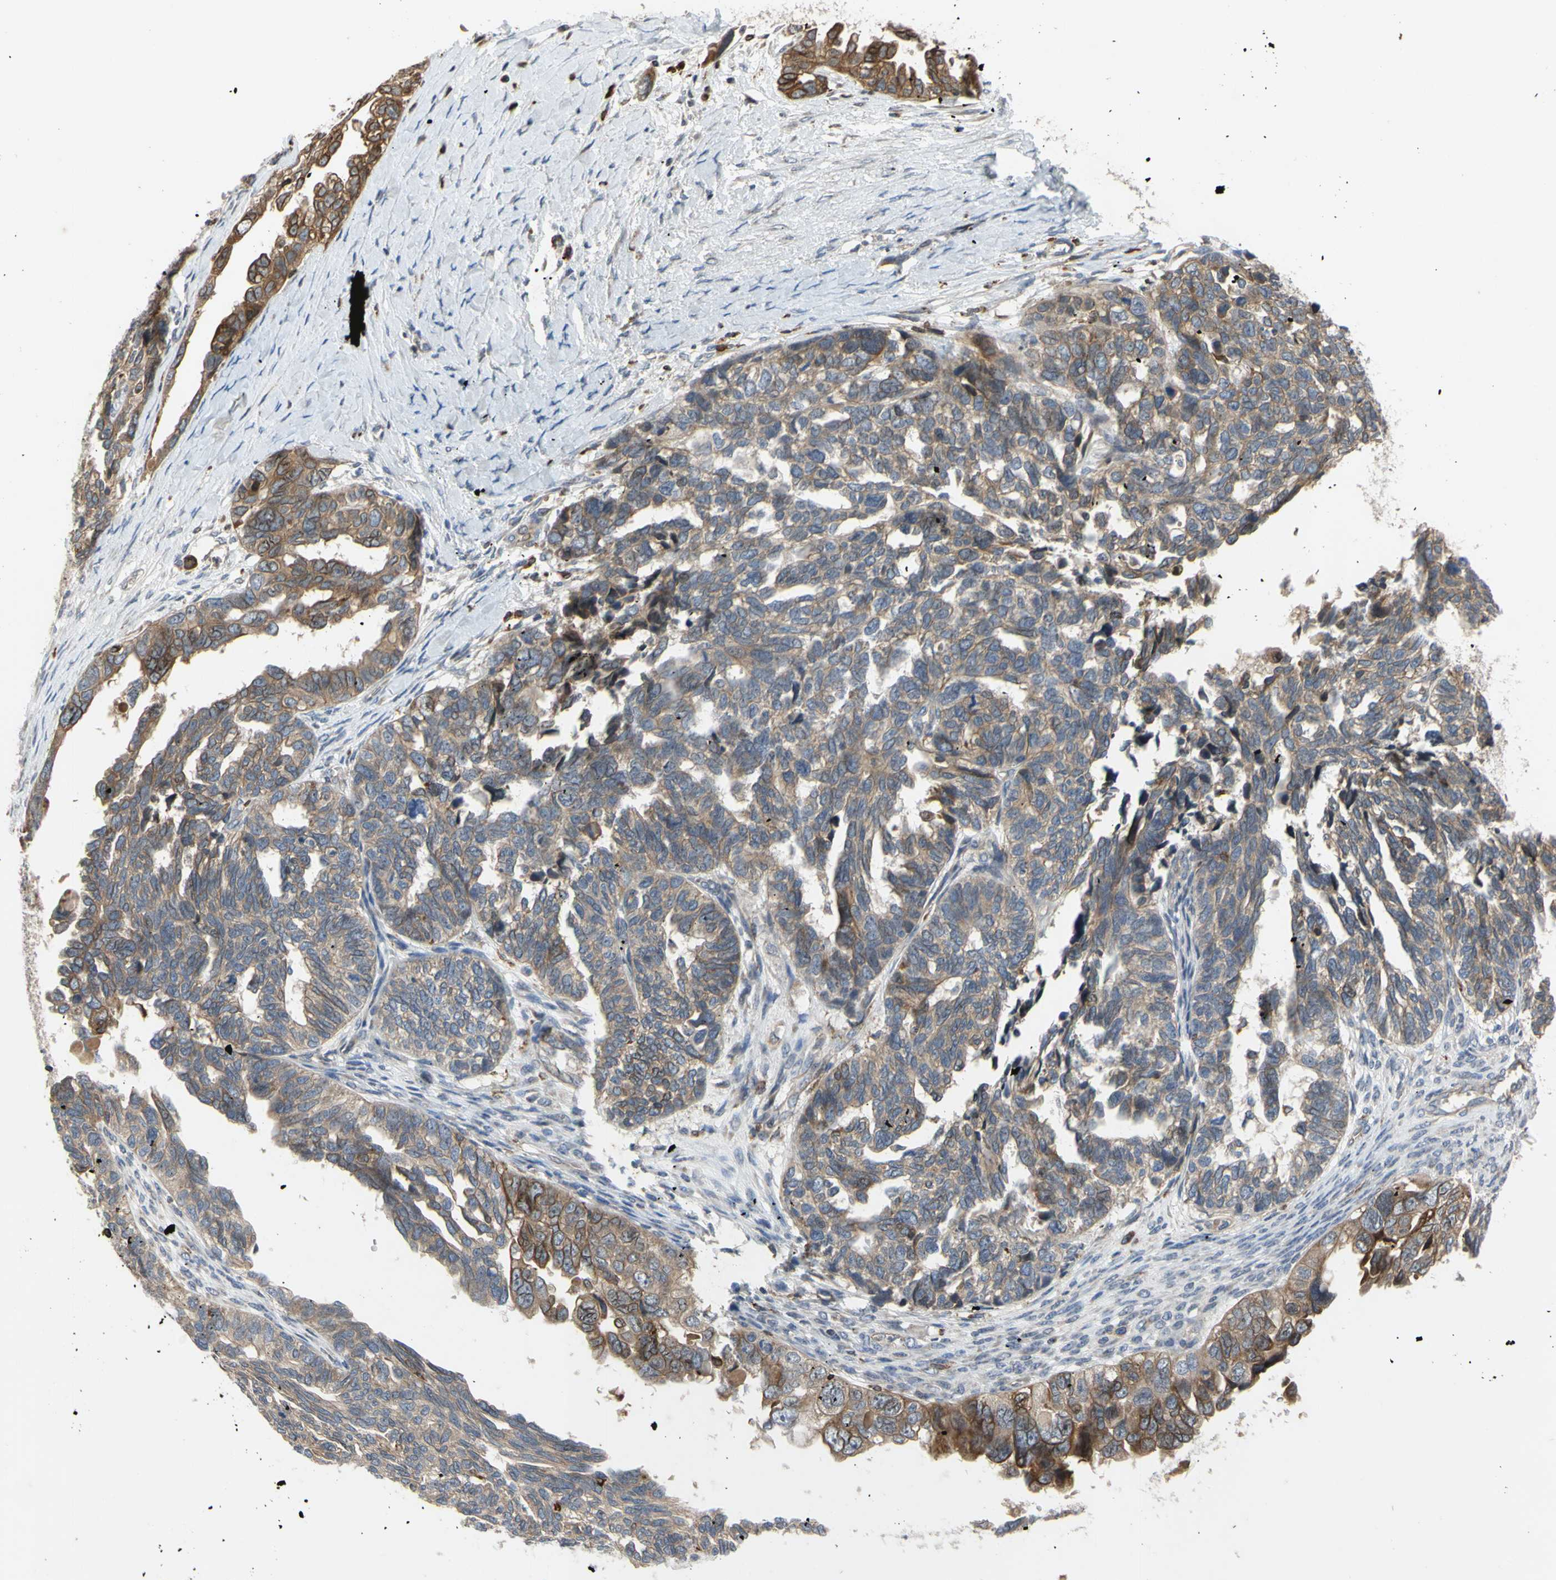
{"staining": {"intensity": "moderate", "quantity": "25%-75%", "location": "cytoplasmic/membranous"}, "tissue": "ovarian cancer", "cell_type": "Tumor cells", "image_type": "cancer", "snomed": [{"axis": "morphology", "description": "Cystadenocarcinoma, serous, NOS"}, {"axis": "topography", "description": "Ovary"}], "caption": "Serous cystadenocarcinoma (ovarian) stained for a protein (brown) shows moderate cytoplasmic/membranous positive staining in approximately 25%-75% of tumor cells.", "gene": "PLXNA2", "patient": {"sex": "female", "age": 79}}